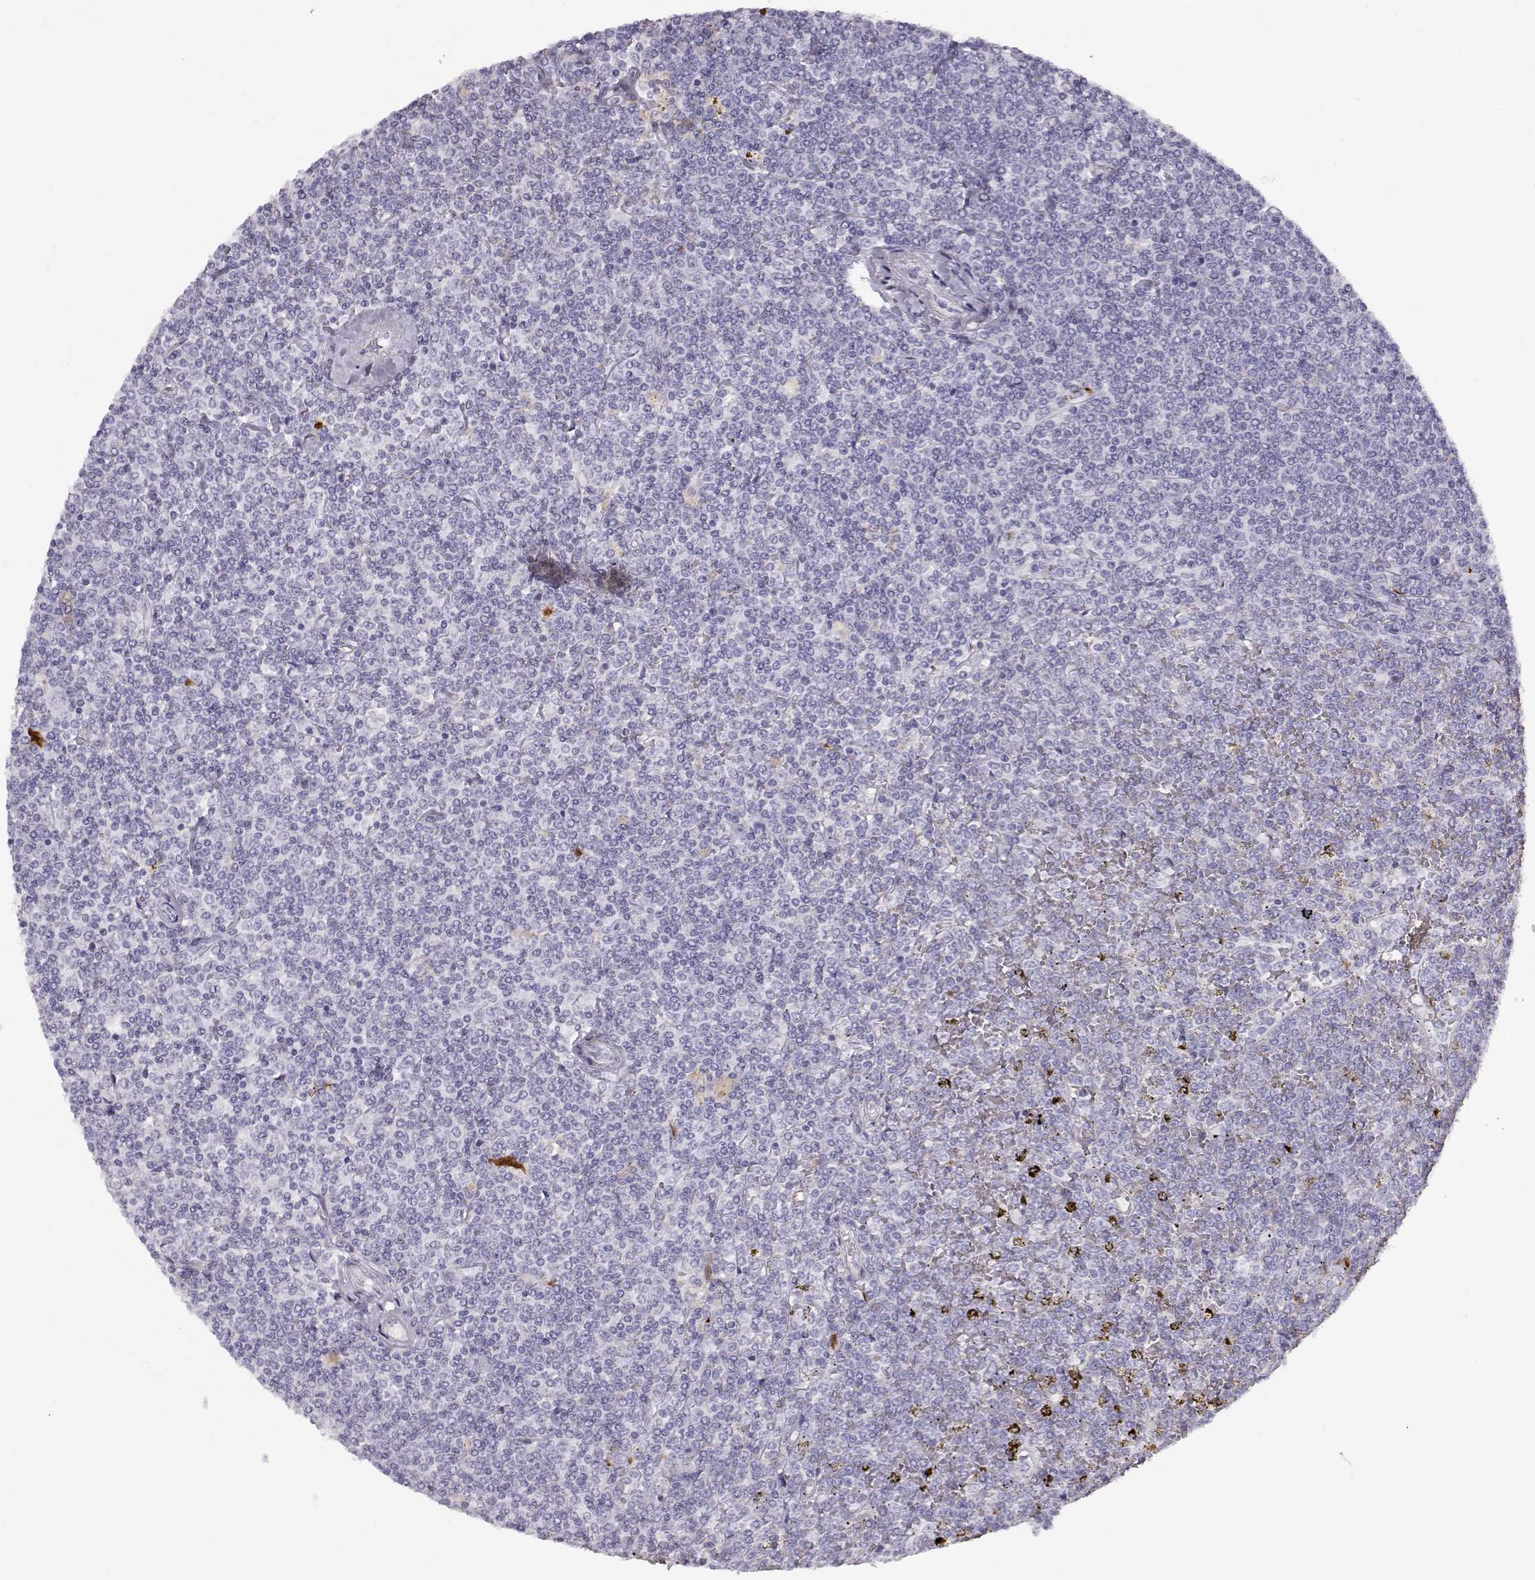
{"staining": {"intensity": "negative", "quantity": "none", "location": "none"}, "tissue": "lymphoma", "cell_type": "Tumor cells", "image_type": "cancer", "snomed": [{"axis": "morphology", "description": "Malignant lymphoma, non-Hodgkin's type, Low grade"}, {"axis": "topography", "description": "Spleen"}], "caption": "IHC image of neoplastic tissue: low-grade malignant lymphoma, non-Hodgkin's type stained with DAB (3,3'-diaminobenzidine) shows no significant protein expression in tumor cells. Nuclei are stained in blue.", "gene": "S100B", "patient": {"sex": "female", "age": 19}}